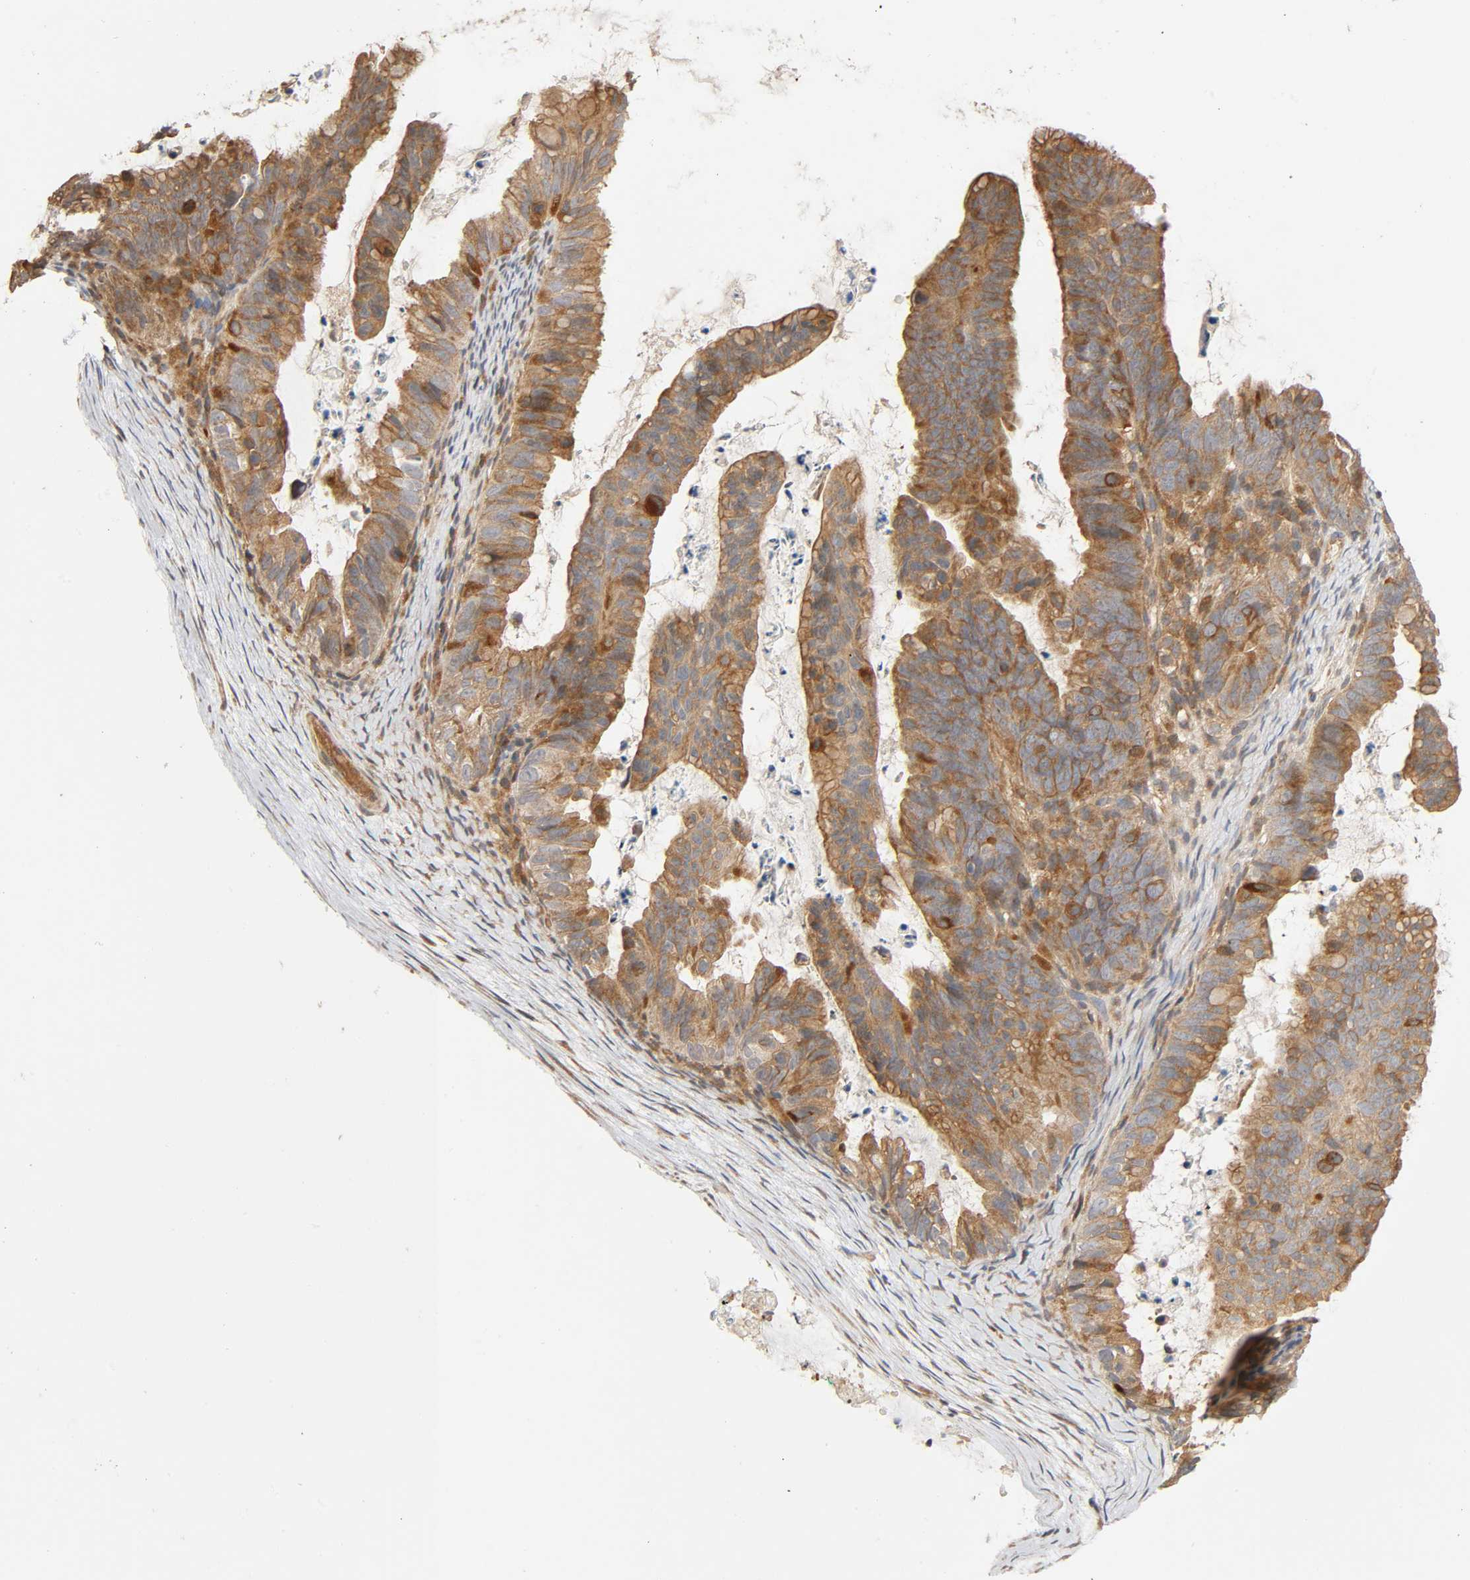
{"staining": {"intensity": "moderate", "quantity": ">75%", "location": "cytoplasmic/membranous"}, "tissue": "ovarian cancer", "cell_type": "Tumor cells", "image_type": "cancer", "snomed": [{"axis": "morphology", "description": "Cystadenocarcinoma, mucinous, NOS"}, {"axis": "topography", "description": "Ovary"}], "caption": "Protein staining reveals moderate cytoplasmic/membranous staining in approximately >75% of tumor cells in mucinous cystadenocarcinoma (ovarian).", "gene": "SGSM1", "patient": {"sex": "female", "age": 36}}